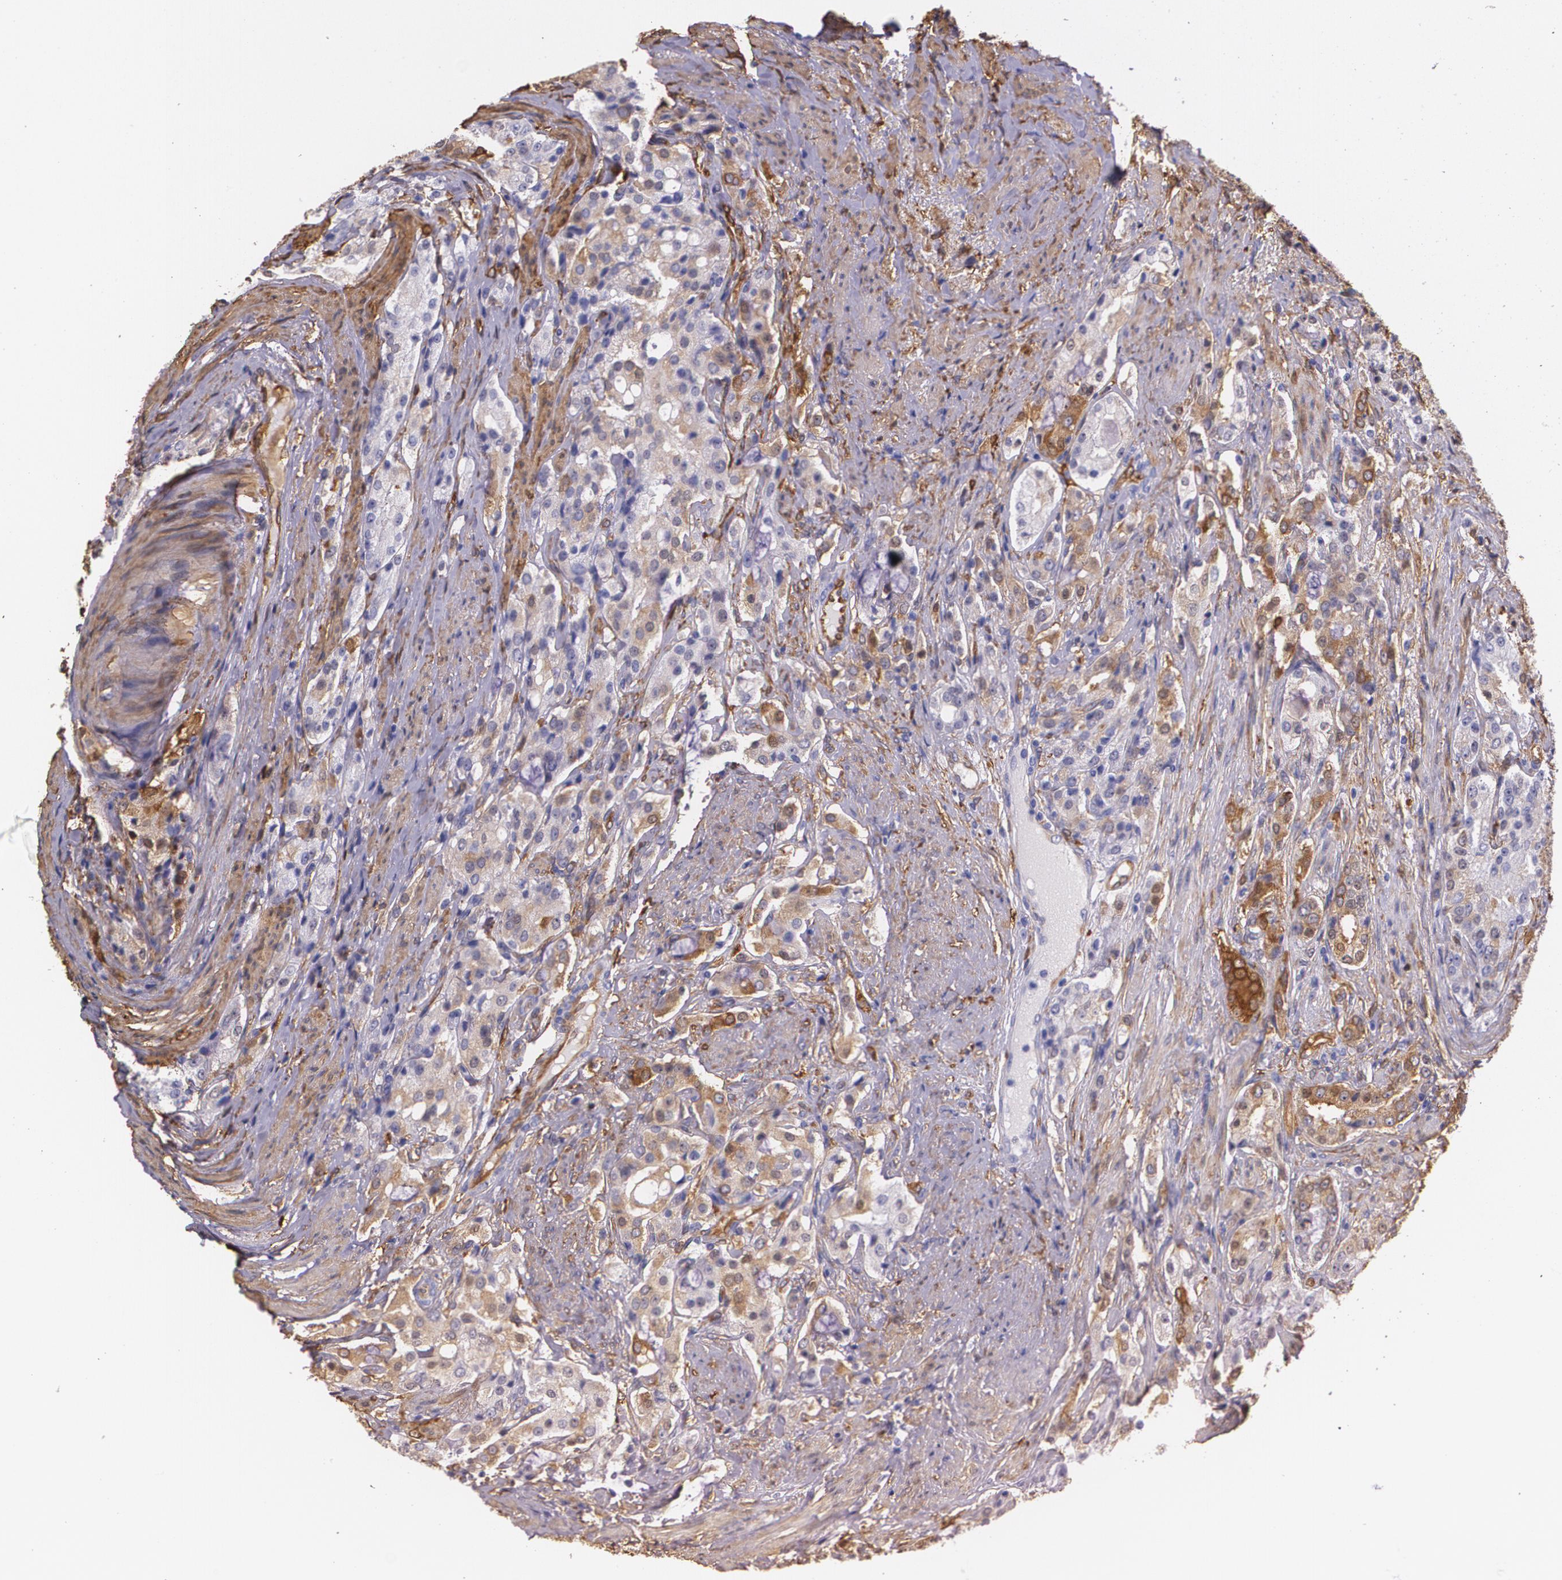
{"staining": {"intensity": "weak", "quantity": "<25%", "location": "cytoplasmic/membranous"}, "tissue": "prostate cancer", "cell_type": "Tumor cells", "image_type": "cancer", "snomed": [{"axis": "morphology", "description": "Adenocarcinoma, Medium grade"}, {"axis": "topography", "description": "Prostate"}], "caption": "Immunohistochemistry micrograph of human prostate adenocarcinoma (medium-grade) stained for a protein (brown), which shows no expression in tumor cells. Brightfield microscopy of immunohistochemistry stained with DAB (brown) and hematoxylin (blue), captured at high magnification.", "gene": "MMP2", "patient": {"sex": "male", "age": 72}}